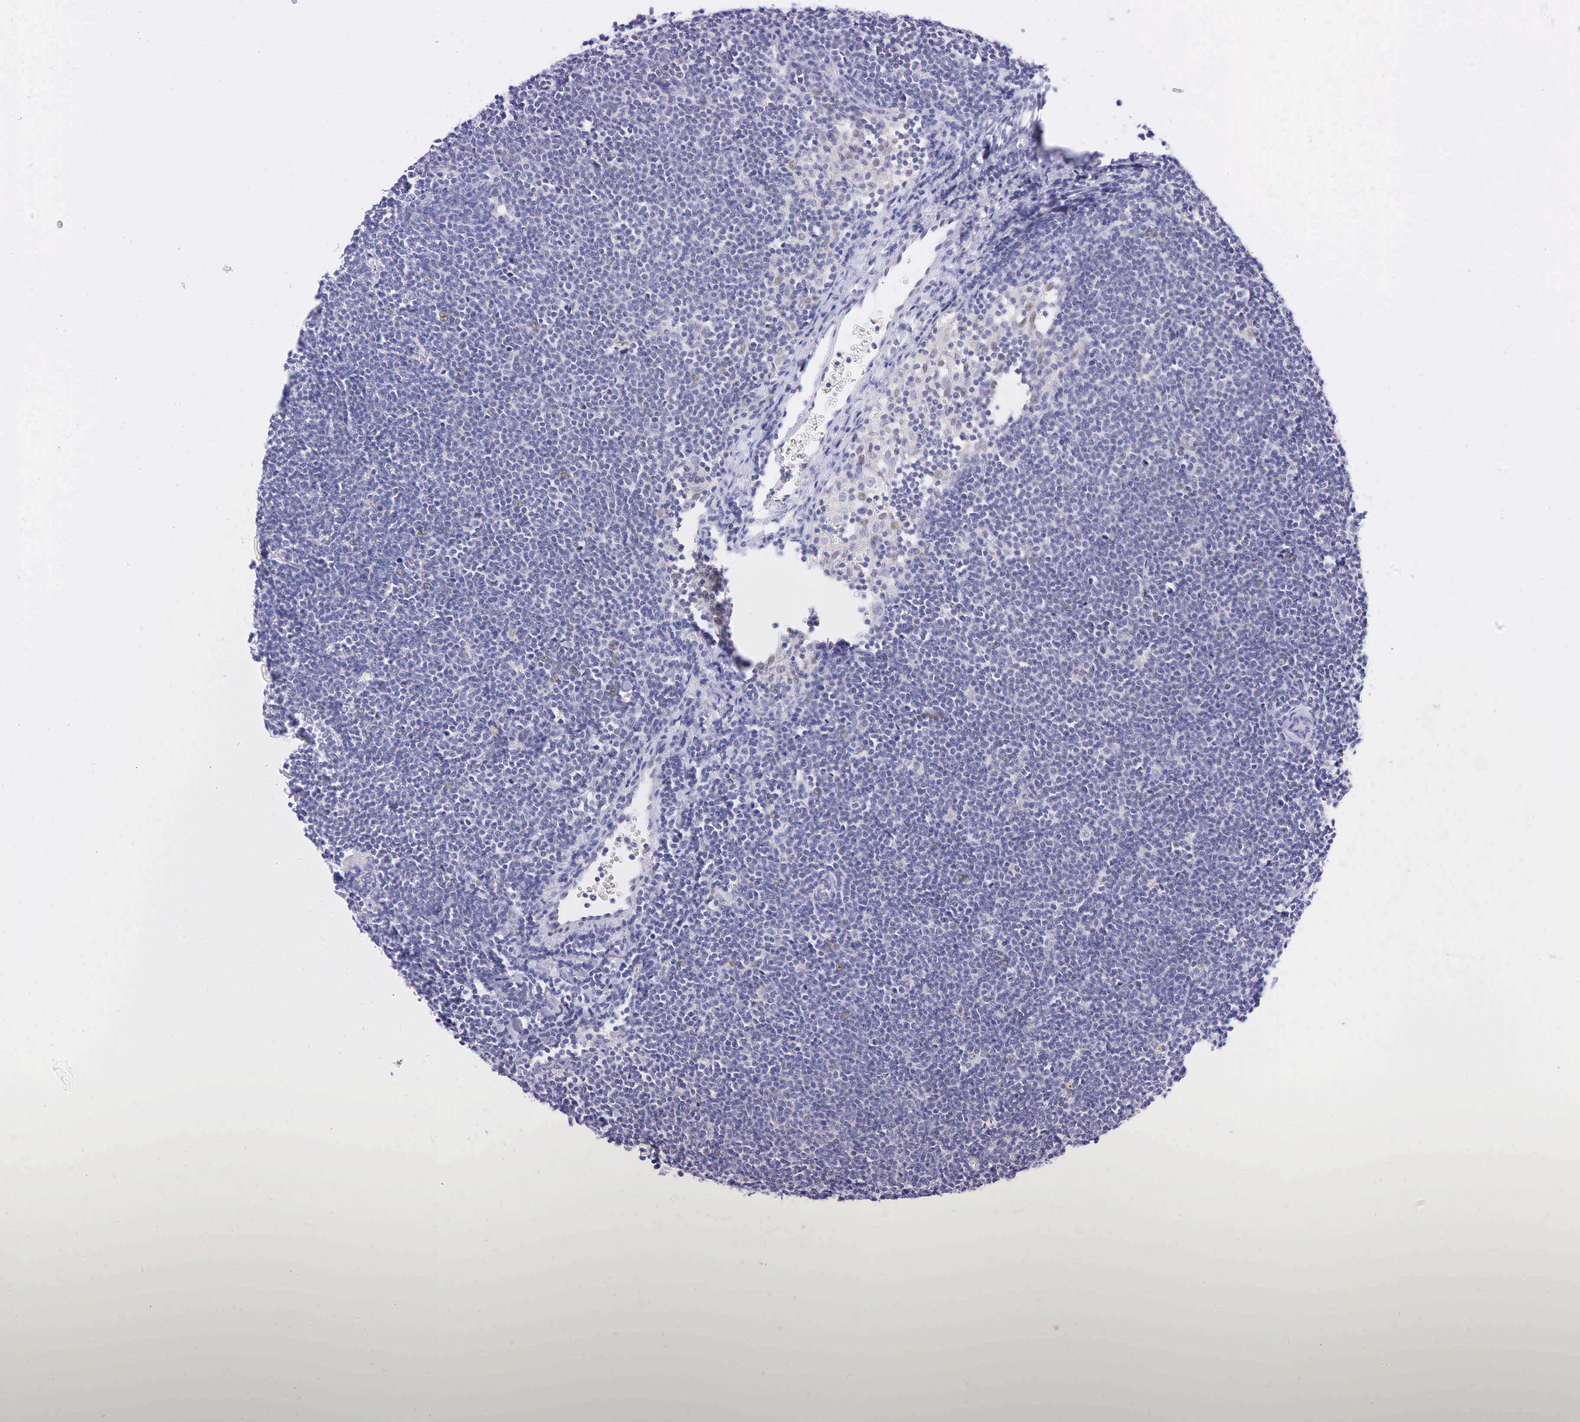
{"staining": {"intensity": "negative", "quantity": "none", "location": "none"}, "tissue": "lymphoma", "cell_type": "Tumor cells", "image_type": "cancer", "snomed": [{"axis": "morphology", "description": "Malignant lymphoma, non-Hodgkin's type, Low grade"}, {"axis": "topography", "description": "Lymph node"}], "caption": "Immunohistochemical staining of lymphoma exhibits no significant expression in tumor cells.", "gene": "AR", "patient": {"sex": "male", "age": 65}}